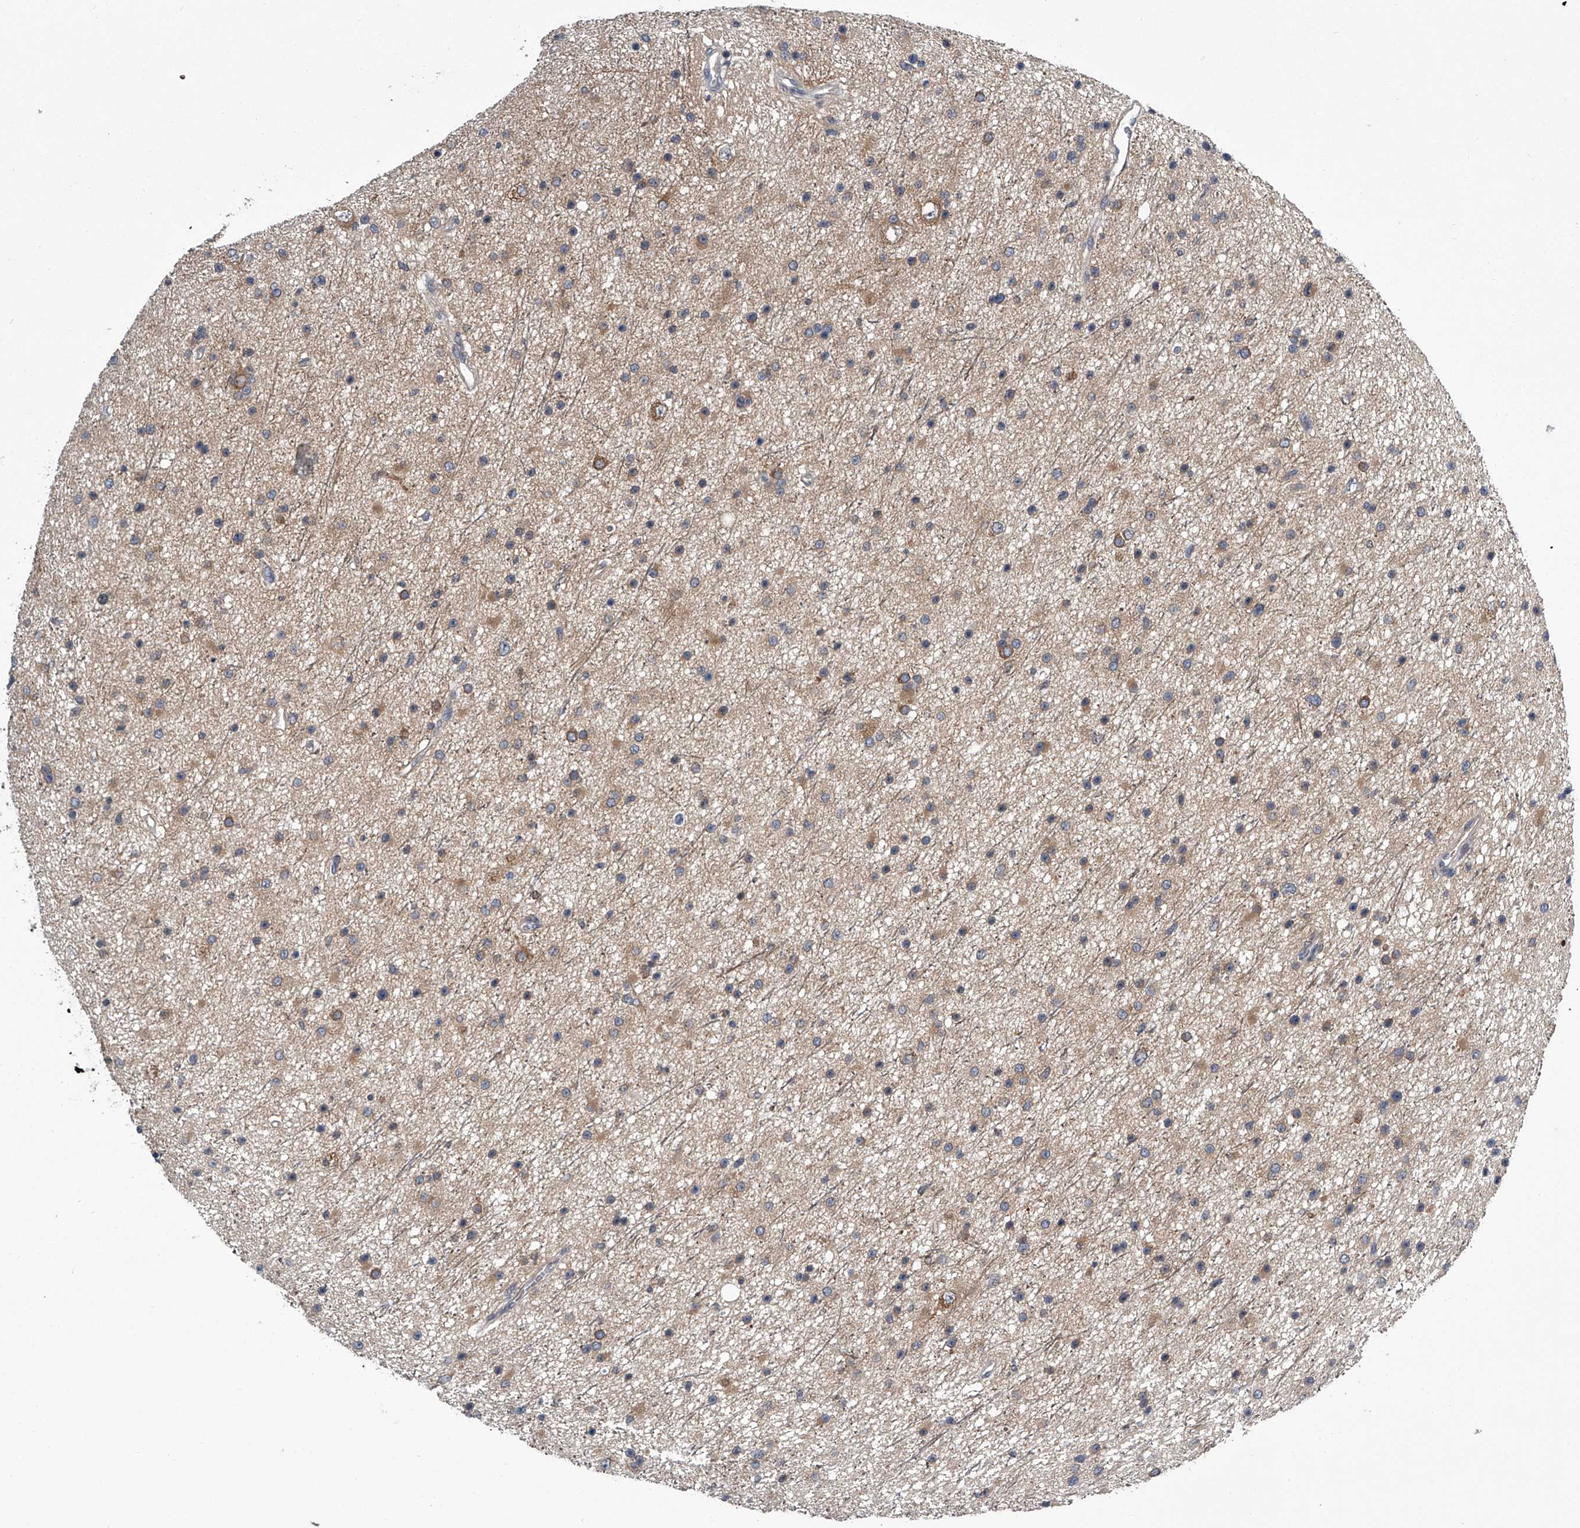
{"staining": {"intensity": "moderate", "quantity": "25%-75%", "location": "cytoplasmic/membranous"}, "tissue": "glioma", "cell_type": "Tumor cells", "image_type": "cancer", "snomed": [{"axis": "morphology", "description": "Glioma, malignant, Low grade"}, {"axis": "topography", "description": "Cerebral cortex"}], "caption": "Immunohistochemistry (IHC) of human glioma reveals medium levels of moderate cytoplasmic/membranous staining in approximately 25%-75% of tumor cells.", "gene": "PPP2R5D", "patient": {"sex": "female", "age": 39}}